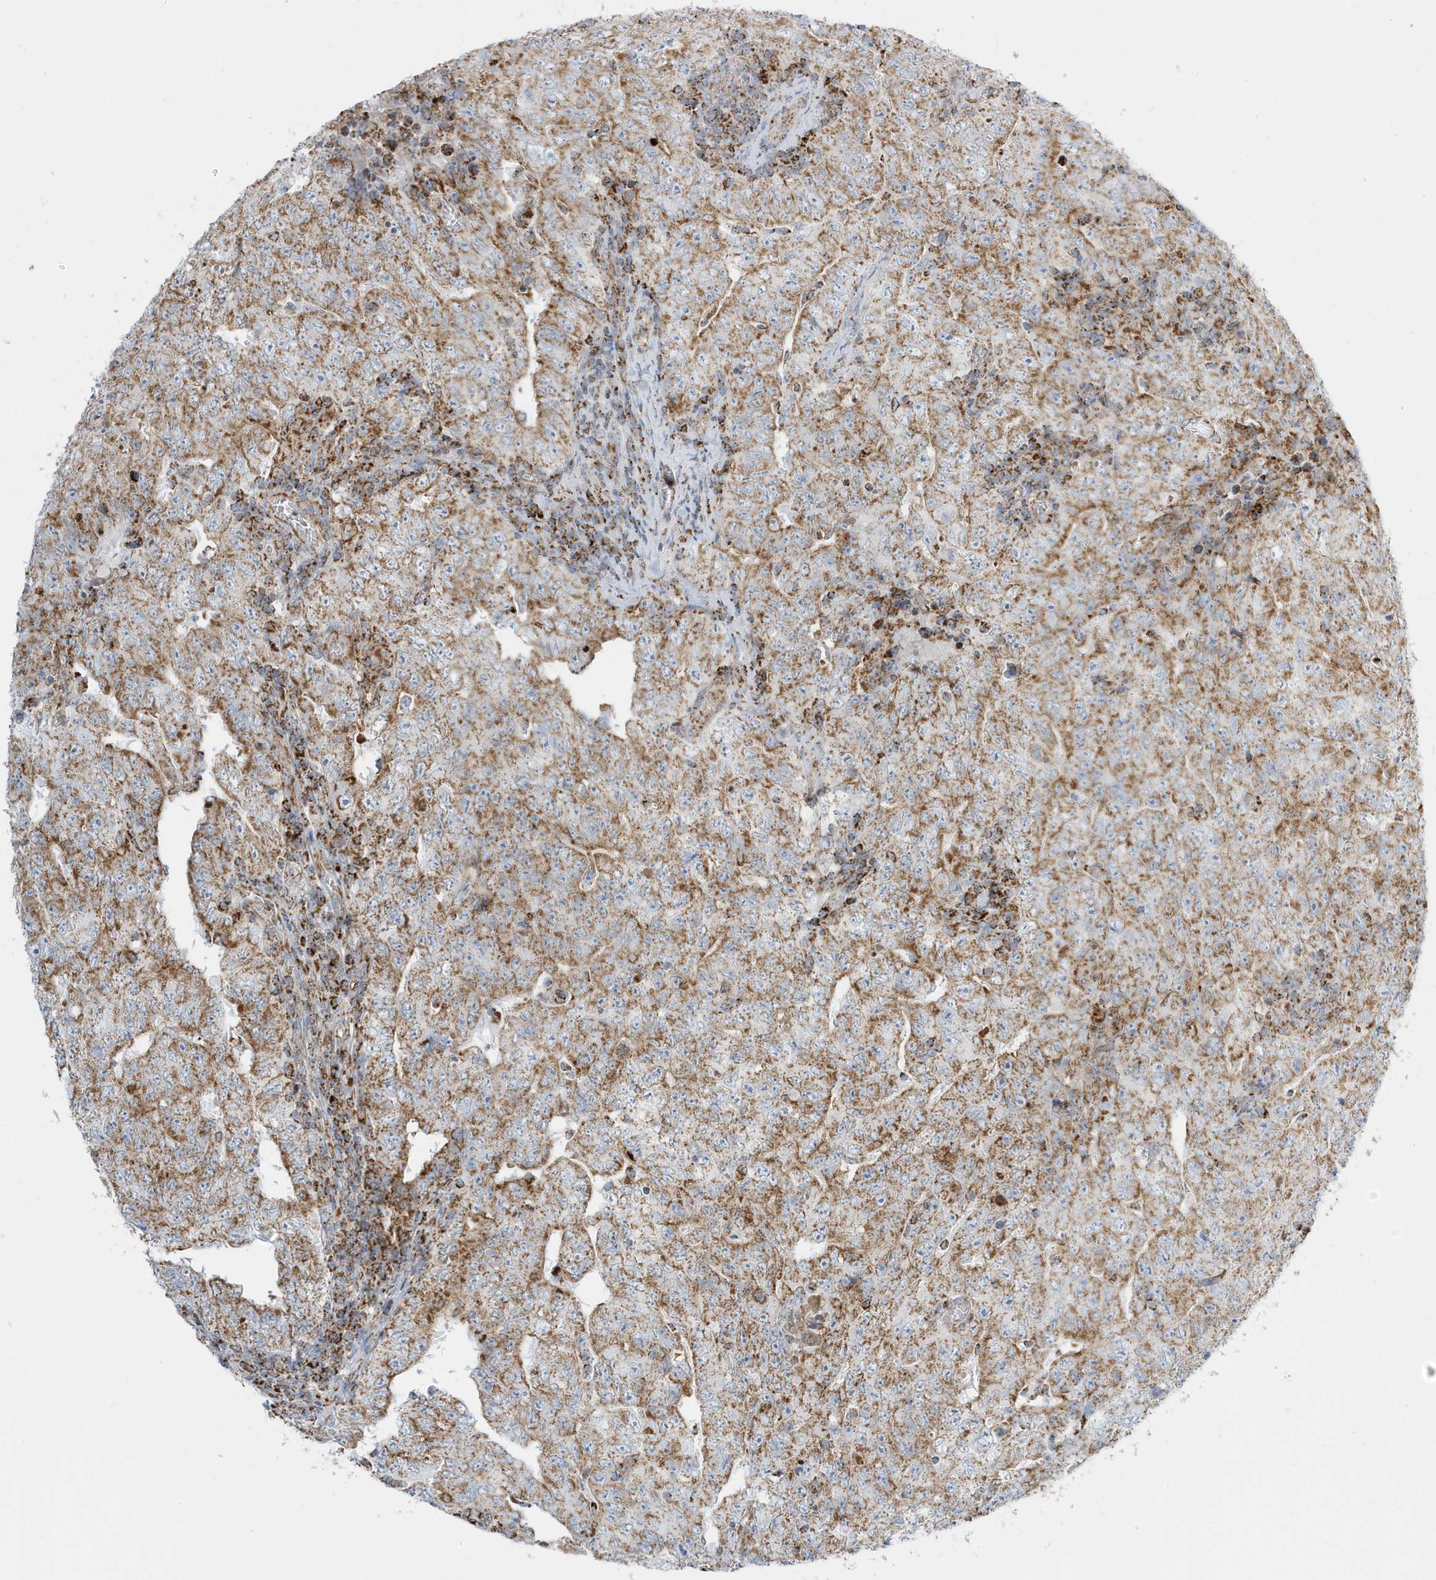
{"staining": {"intensity": "moderate", "quantity": ">75%", "location": "cytoplasmic/membranous"}, "tissue": "testis cancer", "cell_type": "Tumor cells", "image_type": "cancer", "snomed": [{"axis": "morphology", "description": "Carcinoma, Embryonal, NOS"}, {"axis": "topography", "description": "Testis"}], "caption": "Protein staining of testis cancer (embryonal carcinoma) tissue displays moderate cytoplasmic/membranous expression in about >75% of tumor cells.", "gene": "ATP5ME", "patient": {"sex": "male", "age": 26}}